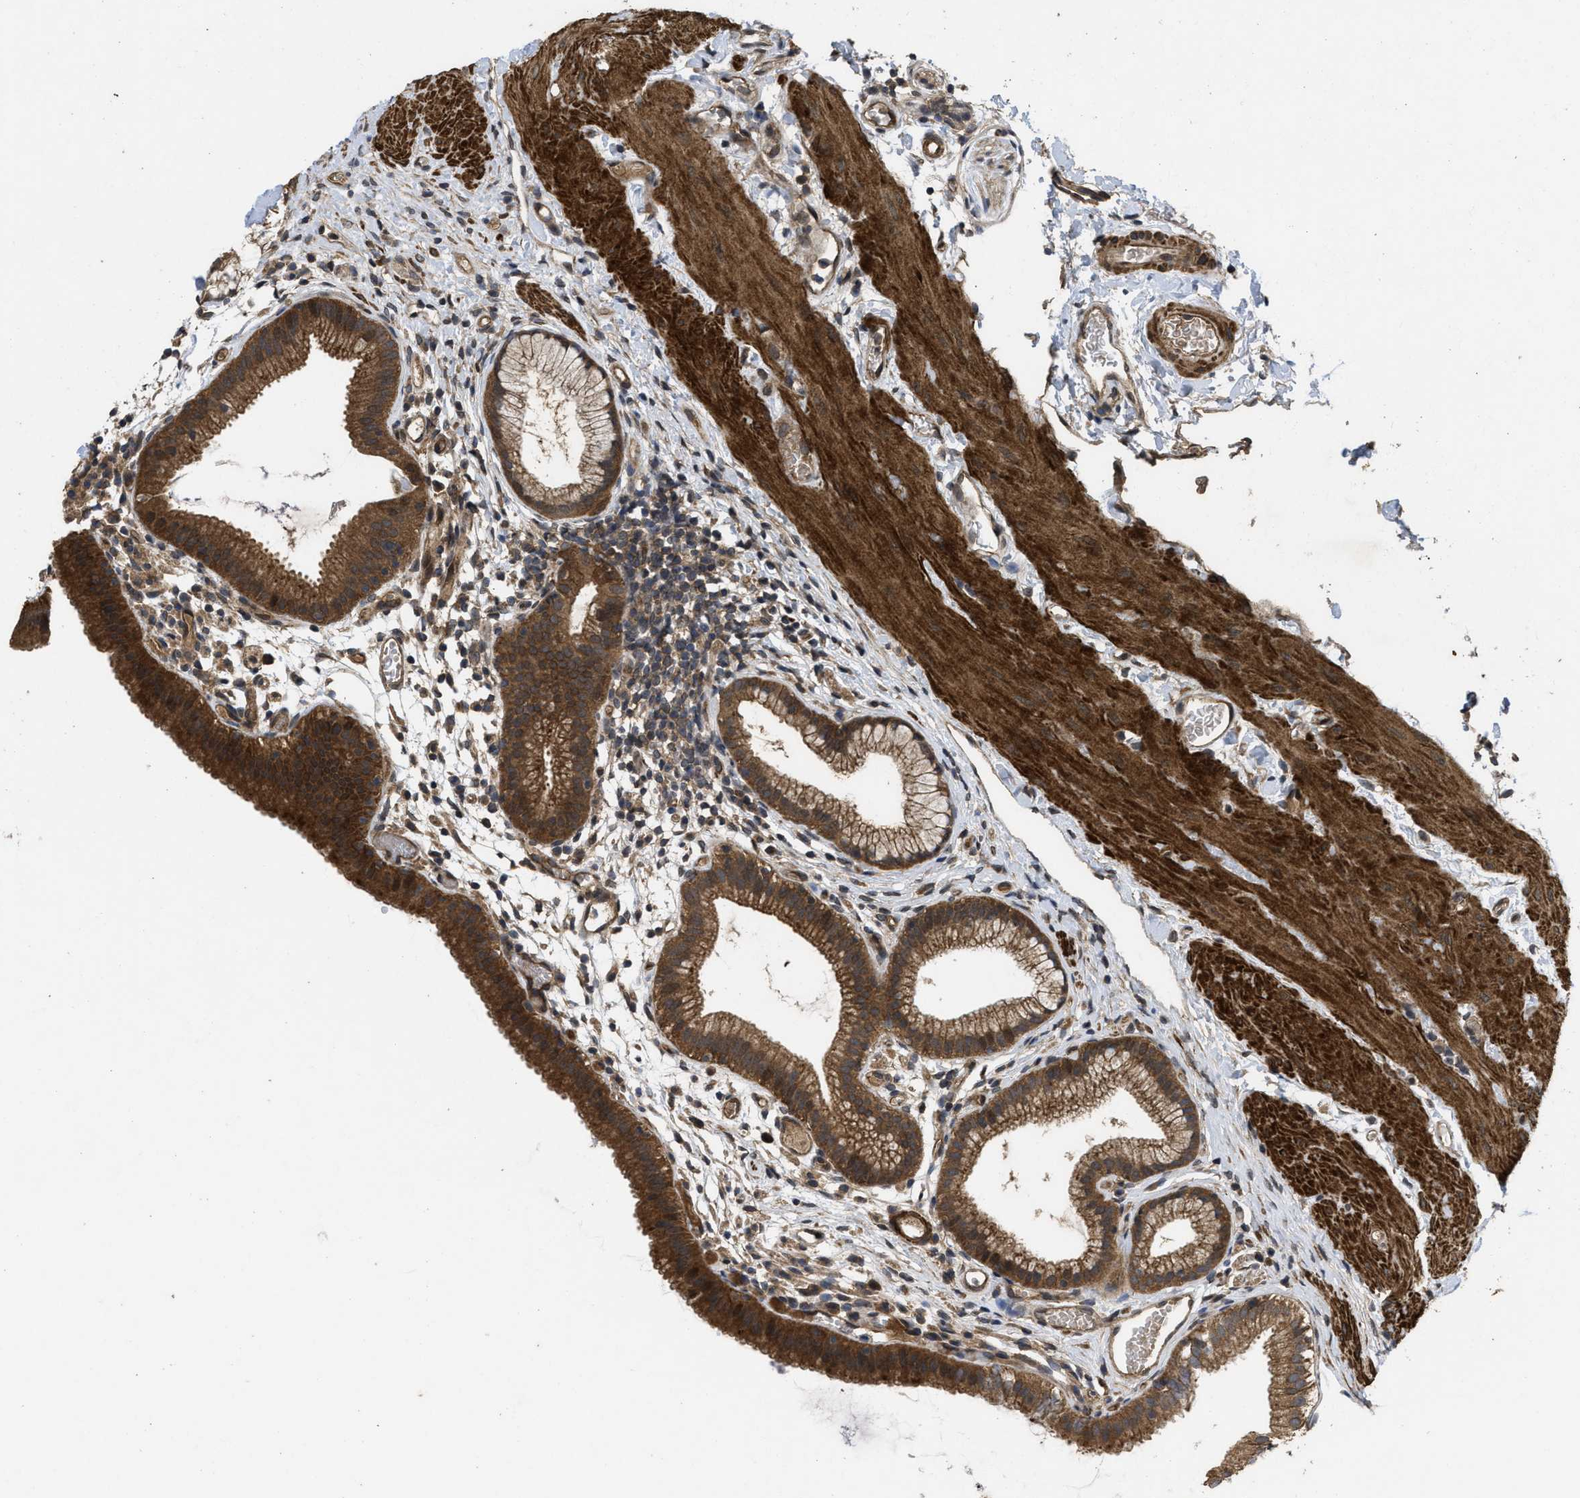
{"staining": {"intensity": "strong", "quantity": ">75%", "location": "cytoplasmic/membranous"}, "tissue": "gallbladder", "cell_type": "Glandular cells", "image_type": "normal", "snomed": [{"axis": "morphology", "description": "Normal tissue, NOS"}, {"axis": "topography", "description": "Gallbladder"}], "caption": "Gallbladder stained with DAB immunohistochemistry (IHC) displays high levels of strong cytoplasmic/membranous staining in about >75% of glandular cells. The protein of interest is stained brown, and the nuclei are stained in blue (DAB IHC with brightfield microscopy, high magnification).", "gene": "FZD6", "patient": {"sex": "female", "age": 26}}